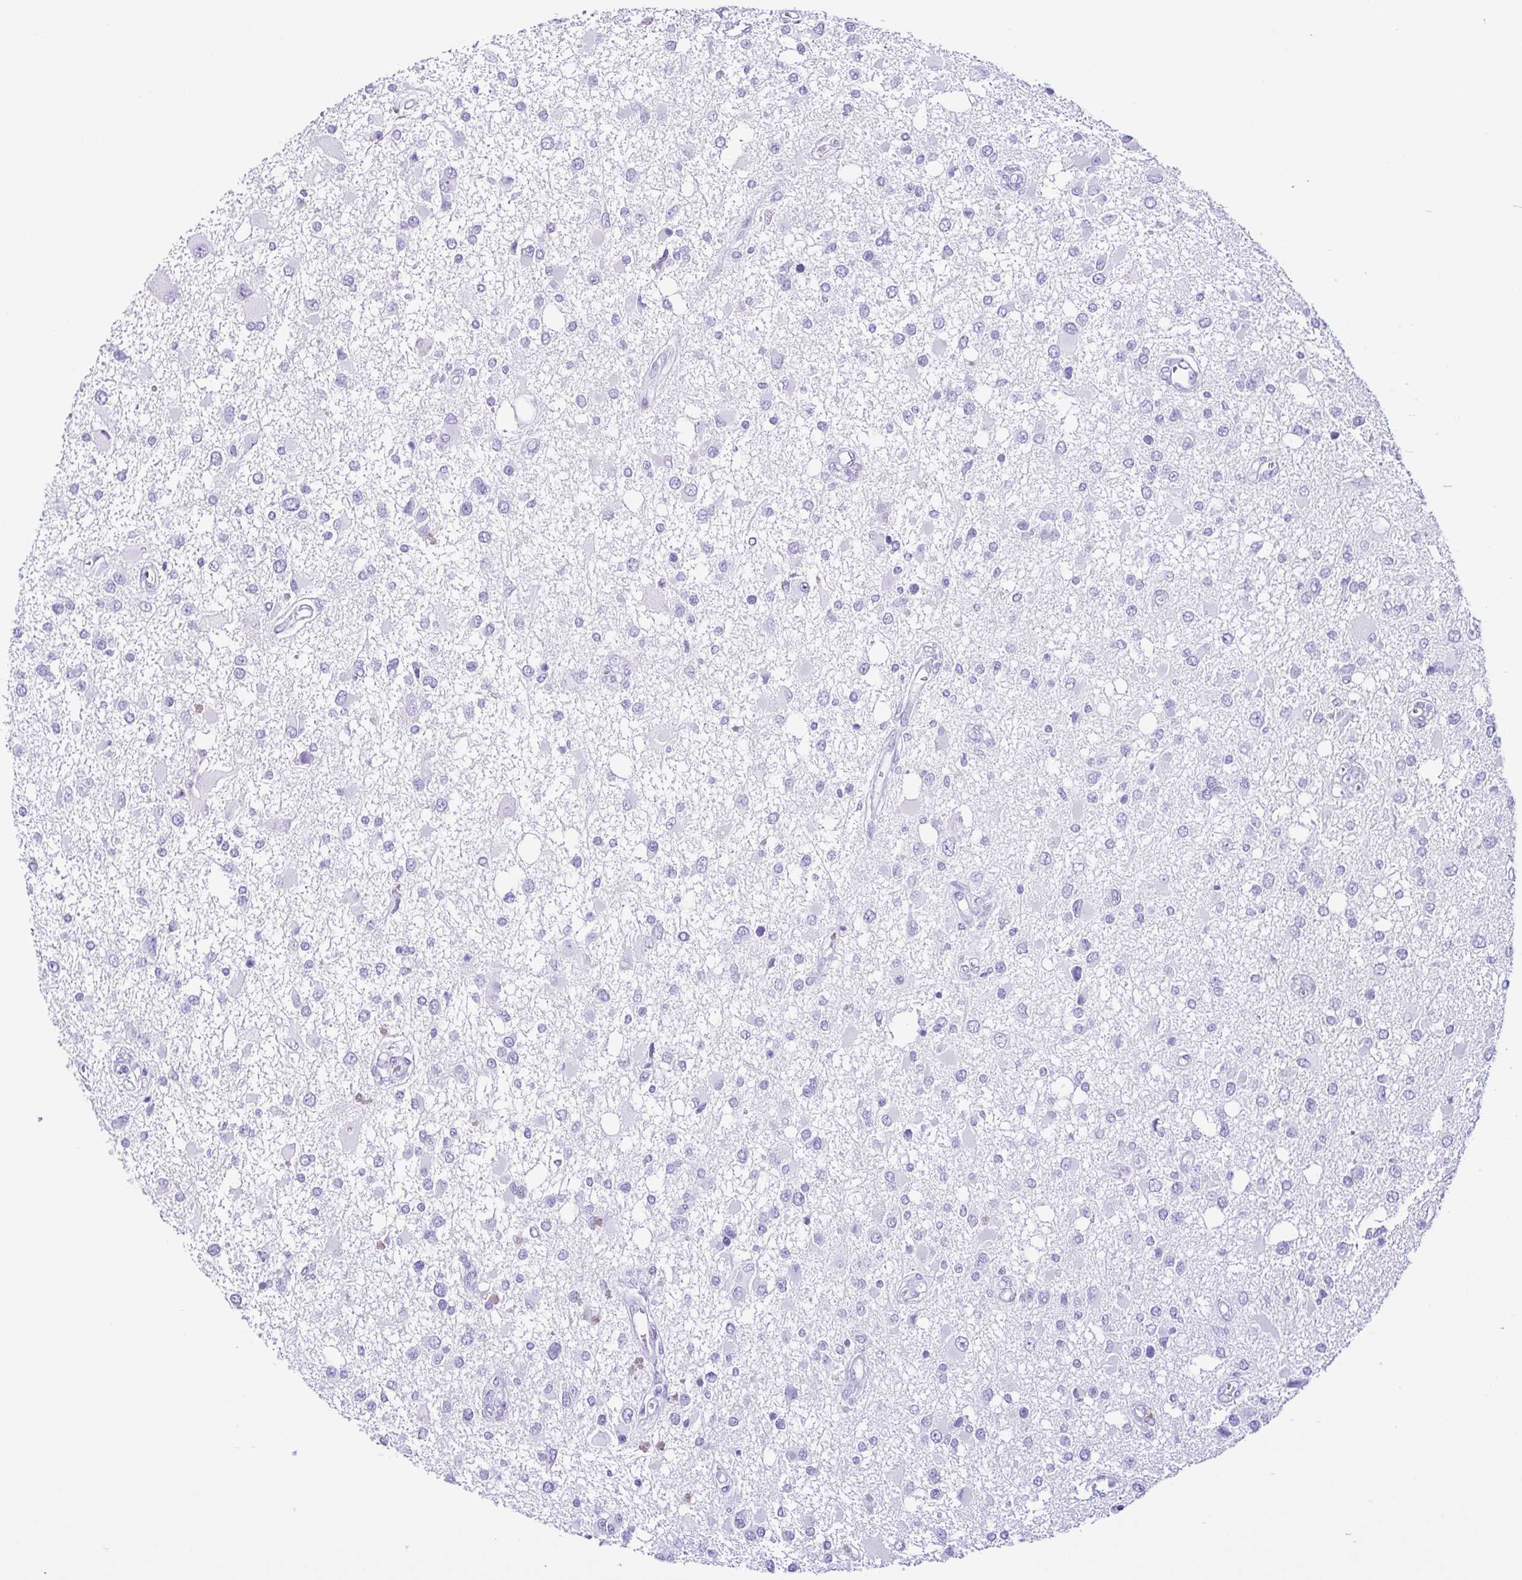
{"staining": {"intensity": "negative", "quantity": "none", "location": "none"}, "tissue": "glioma", "cell_type": "Tumor cells", "image_type": "cancer", "snomed": [{"axis": "morphology", "description": "Glioma, malignant, High grade"}, {"axis": "topography", "description": "Brain"}], "caption": "Immunohistochemistry (IHC) micrograph of neoplastic tissue: glioma stained with DAB (3,3'-diaminobenzidine) displays no significant protein positivity in tumor cells.", "gene": "PIGF", "patient": {"sex": "male", "age": 53}}